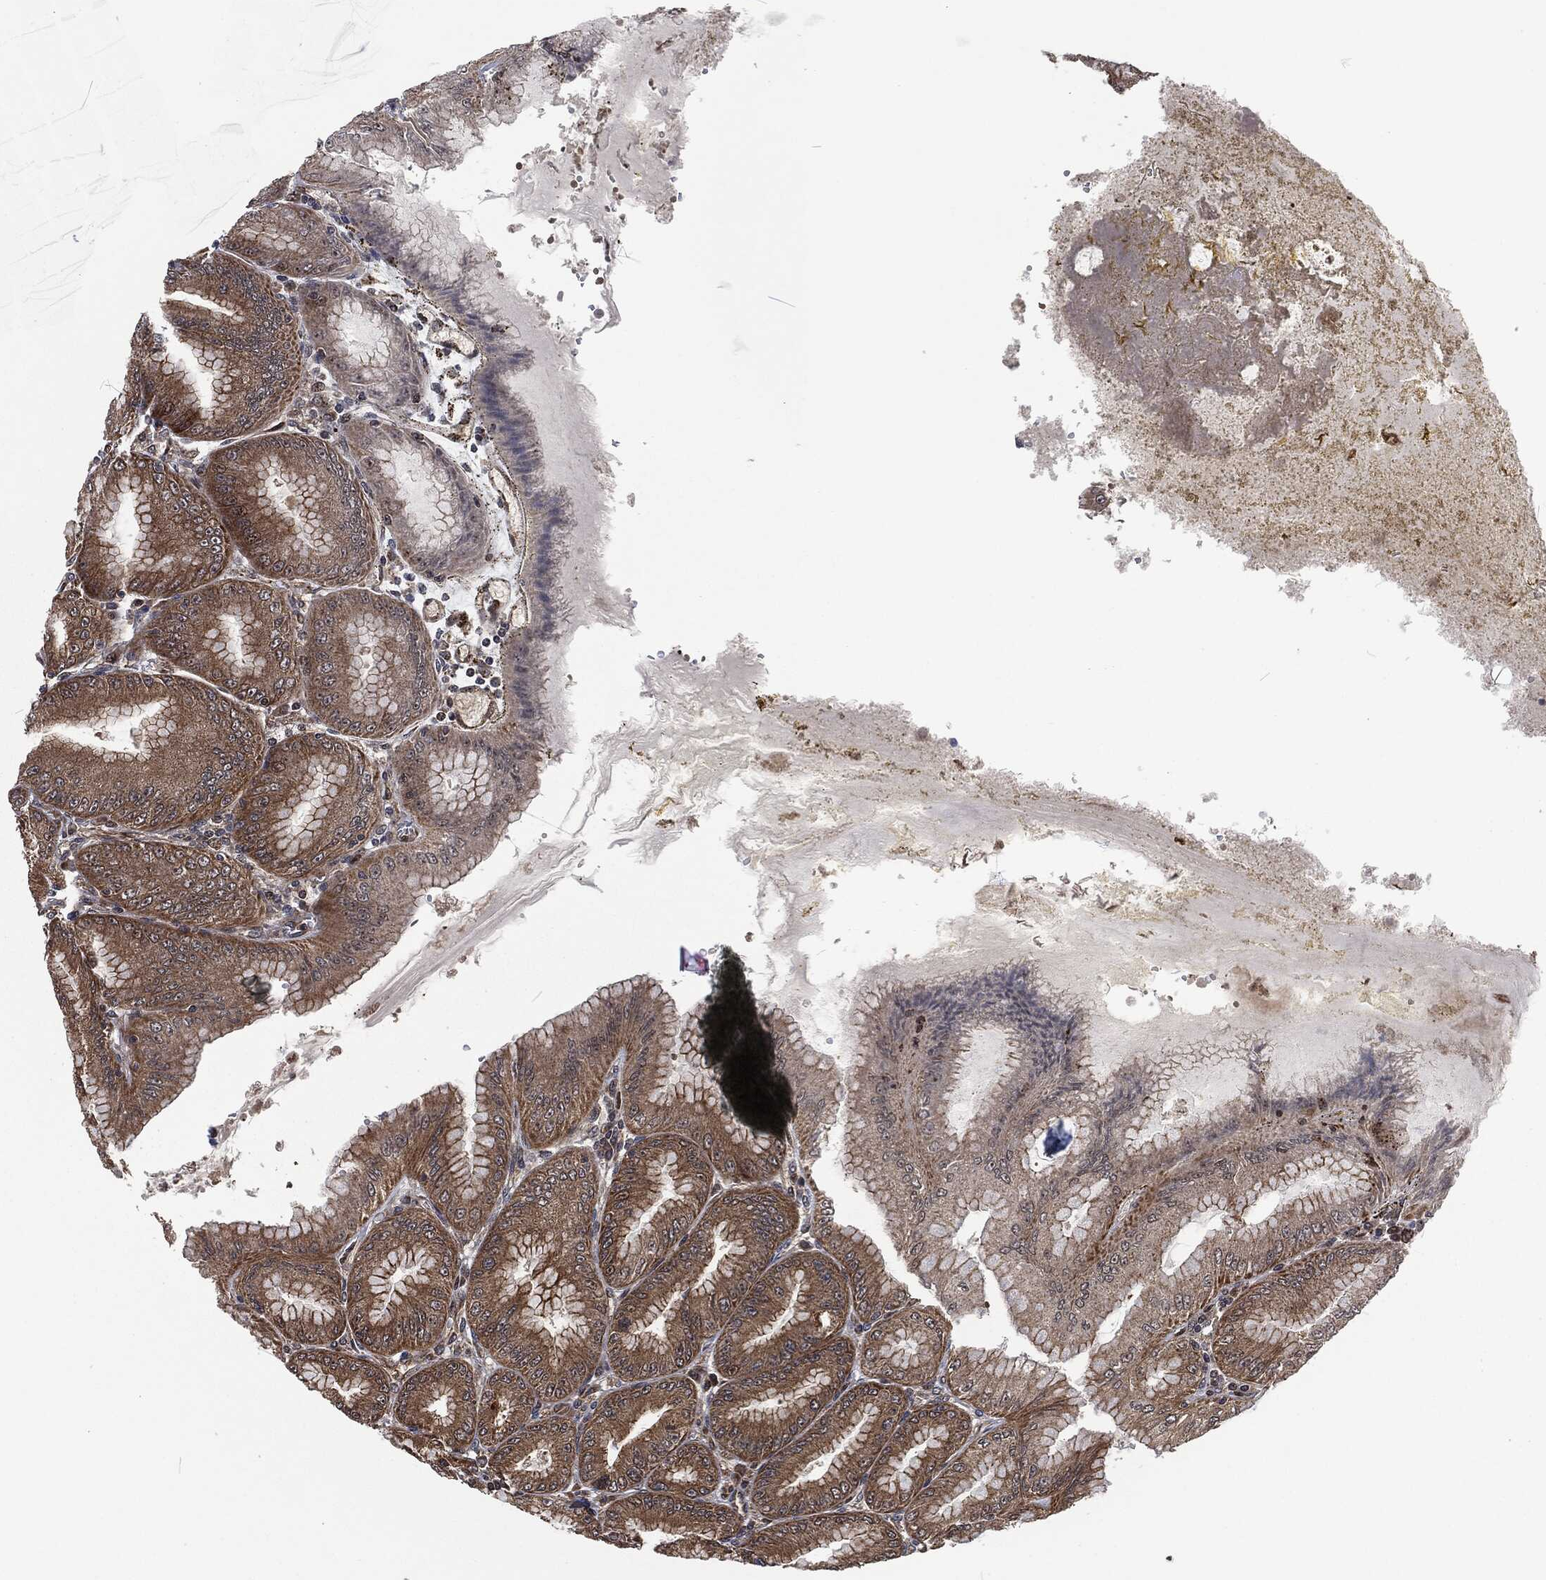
{"staining": {"intensity": "moderate", "quantity": ">75%", "location": "cytoplasmic/membranous"}, "tissue": "stomach", "cell_type": "Glandular cells", "image_type": "normal", "snomed": [{"axis": "morphology", "description": "Normal tissue, NOS"}, {"axis": "topography", "description": "Stomach"}], "caption": "Benign stomach was stained to show a protein in brown. There is medium levels of moderate cytoplasmic/membranous expression in about >75% of glandular cells. (DAB (3,3'-diaminobenzidine) = brown stain, brightfield microscopy at high magnification).", "gene": "CMPK2", "patient": {"sex": "male", "age": 71}}